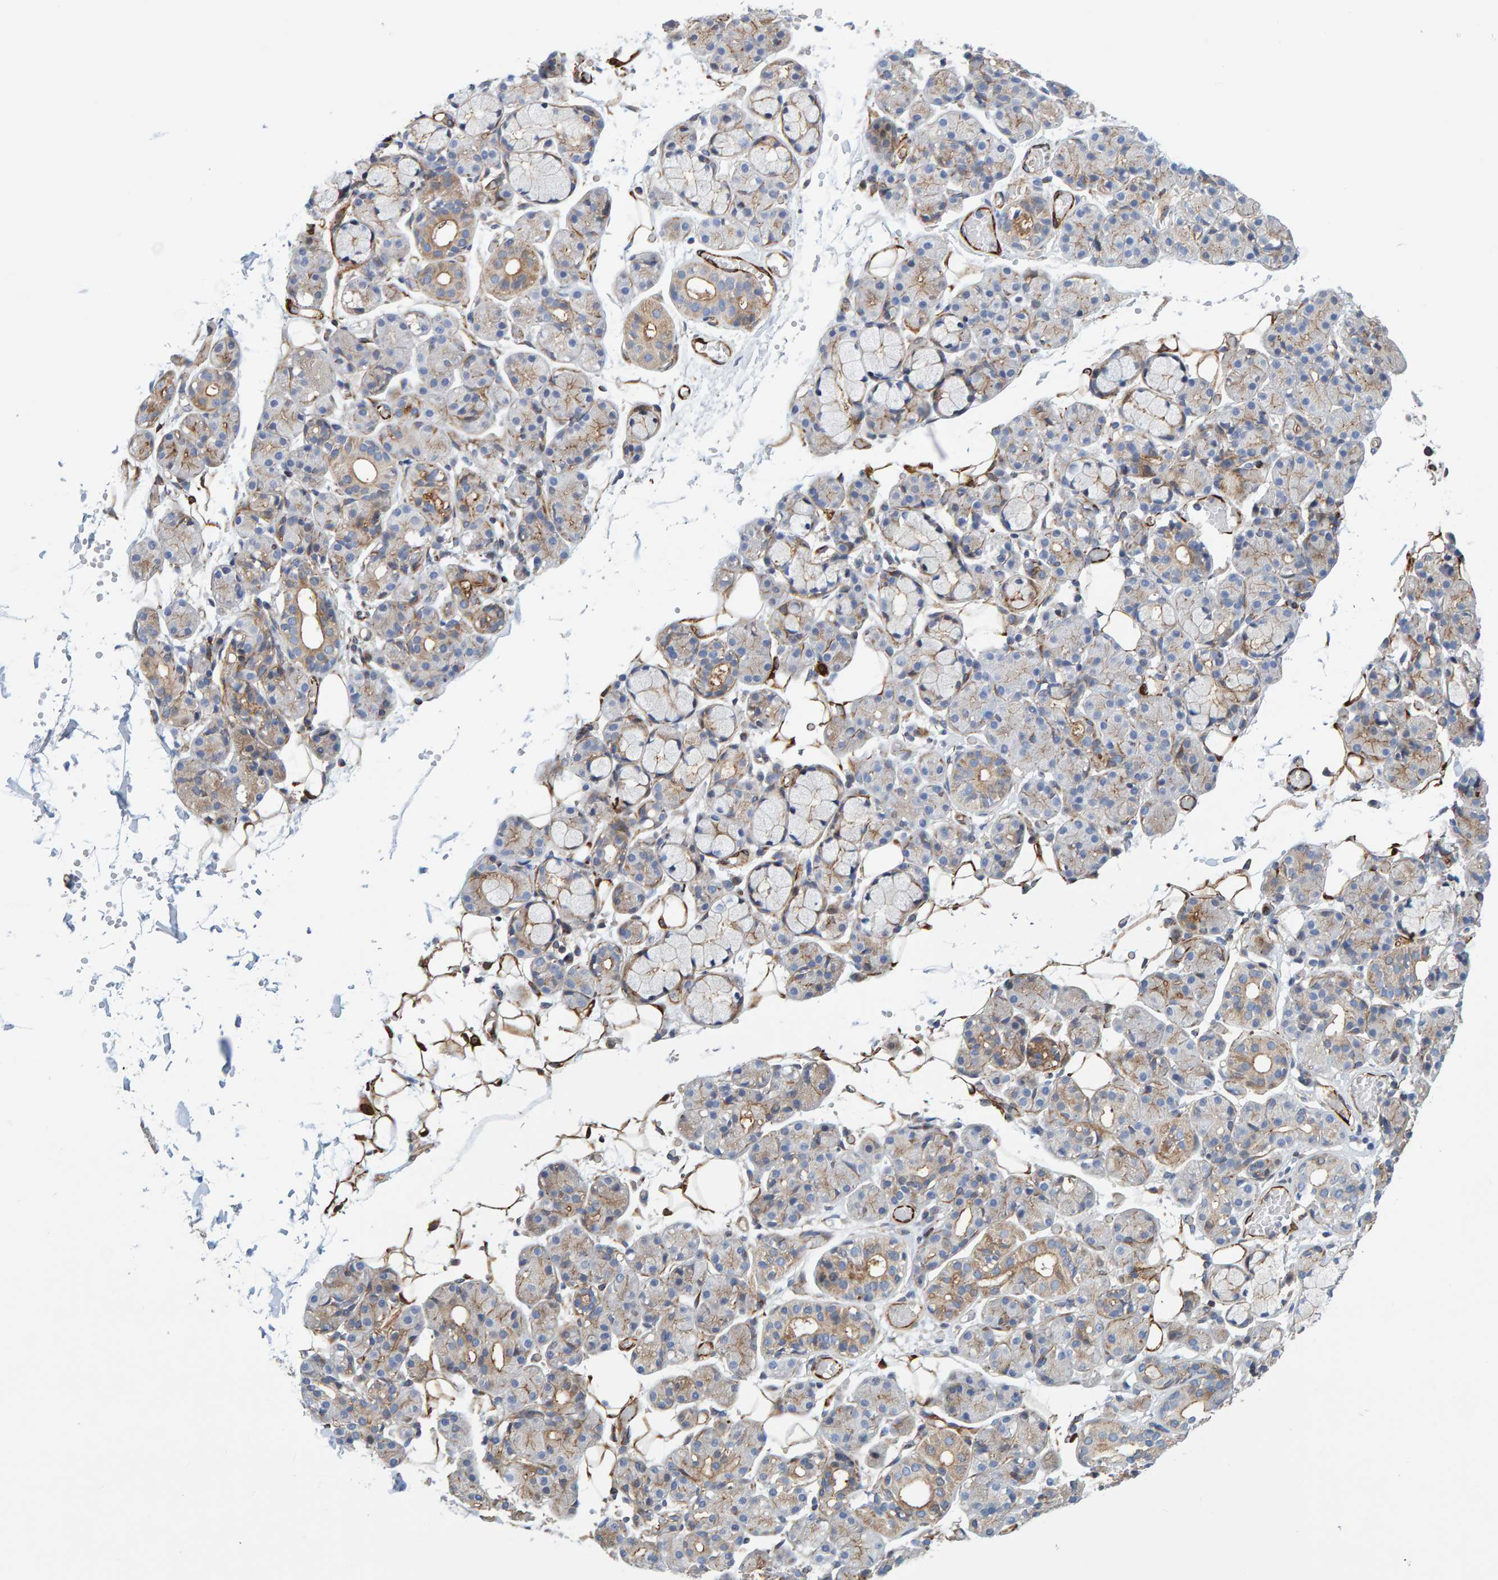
{"staining": {"intensity": "moderate", "quantity": "<25%", "location": "cytoplasmic/membranous"}, "tissue": "salivary gland", "cell_type": "Glandular cells", "image_type": "normal", "snomed": [{"axis": "morphology", "description": "Normal tissue, NOS"}, {"axis": "topography", "description": "Salivary gland"}], "caption": "Immunohistochemical staining of benign salivary gland reveals low levels of moderate cytoplasmic/membranous positivity in approximately <25% of glandular cells.", "gene": "POLG2", "patient": {"sex": "male", "age": 63}}